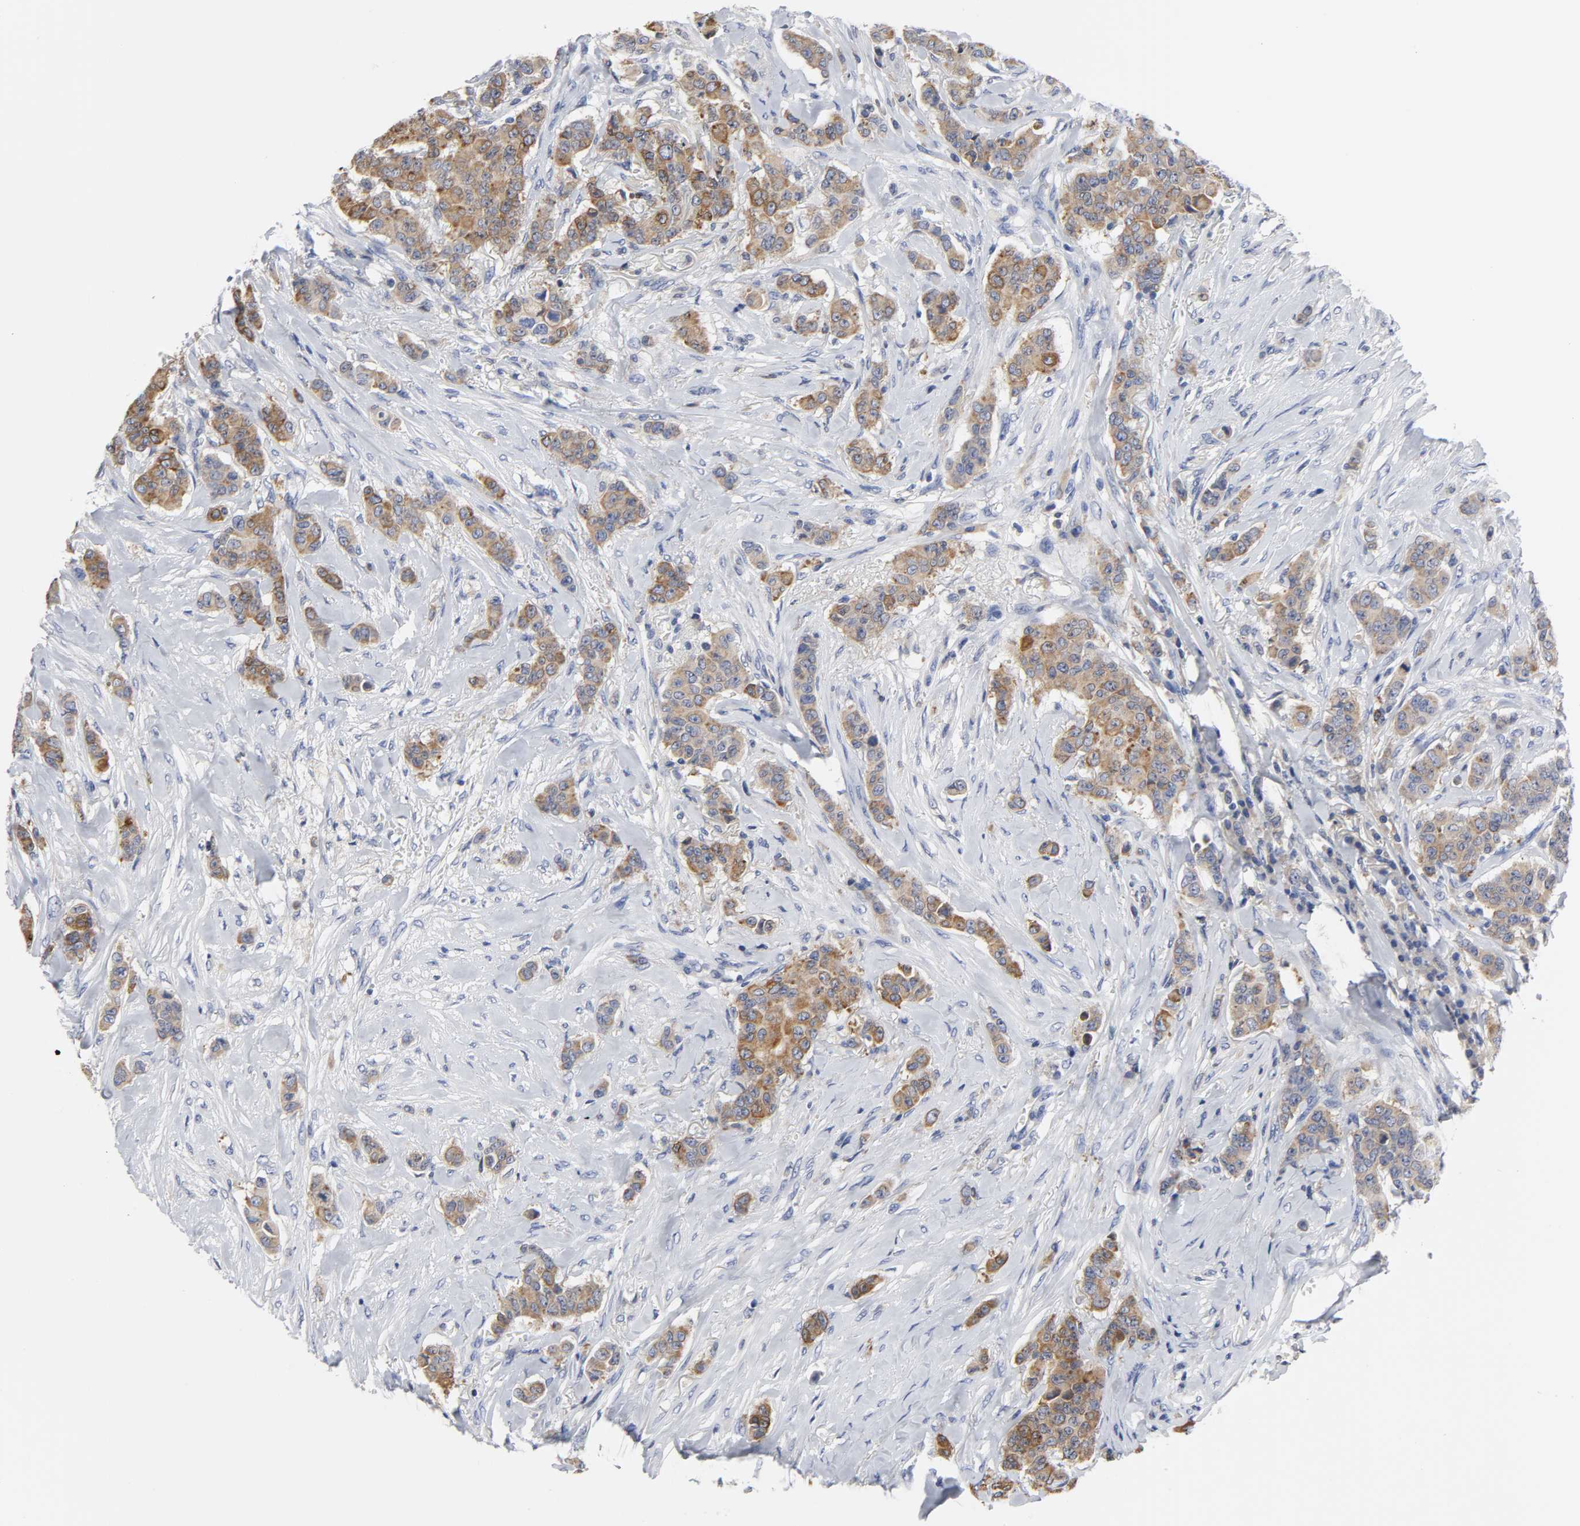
{"staining": {"intensity": "moderate", "quantity": ">75%", "location": "cytoplasmic/membranous"}, "tissue": "breast cancer", "cell_type": "Tumor cells", "image_type": "cancer", "snomed": [{"axis": "morphology", "description": "Duct carcinoma"}, {"axis": "topography", "description": "Breast"}], "caption": "Immunohistochemical staining of breast intraductal carcinoma demonstrates moderate cytoplasmic/membranous protein positivity in about >75% of tumor cells.", "gene": "HCK", "patient": {"sex": "female", "age": 40}}